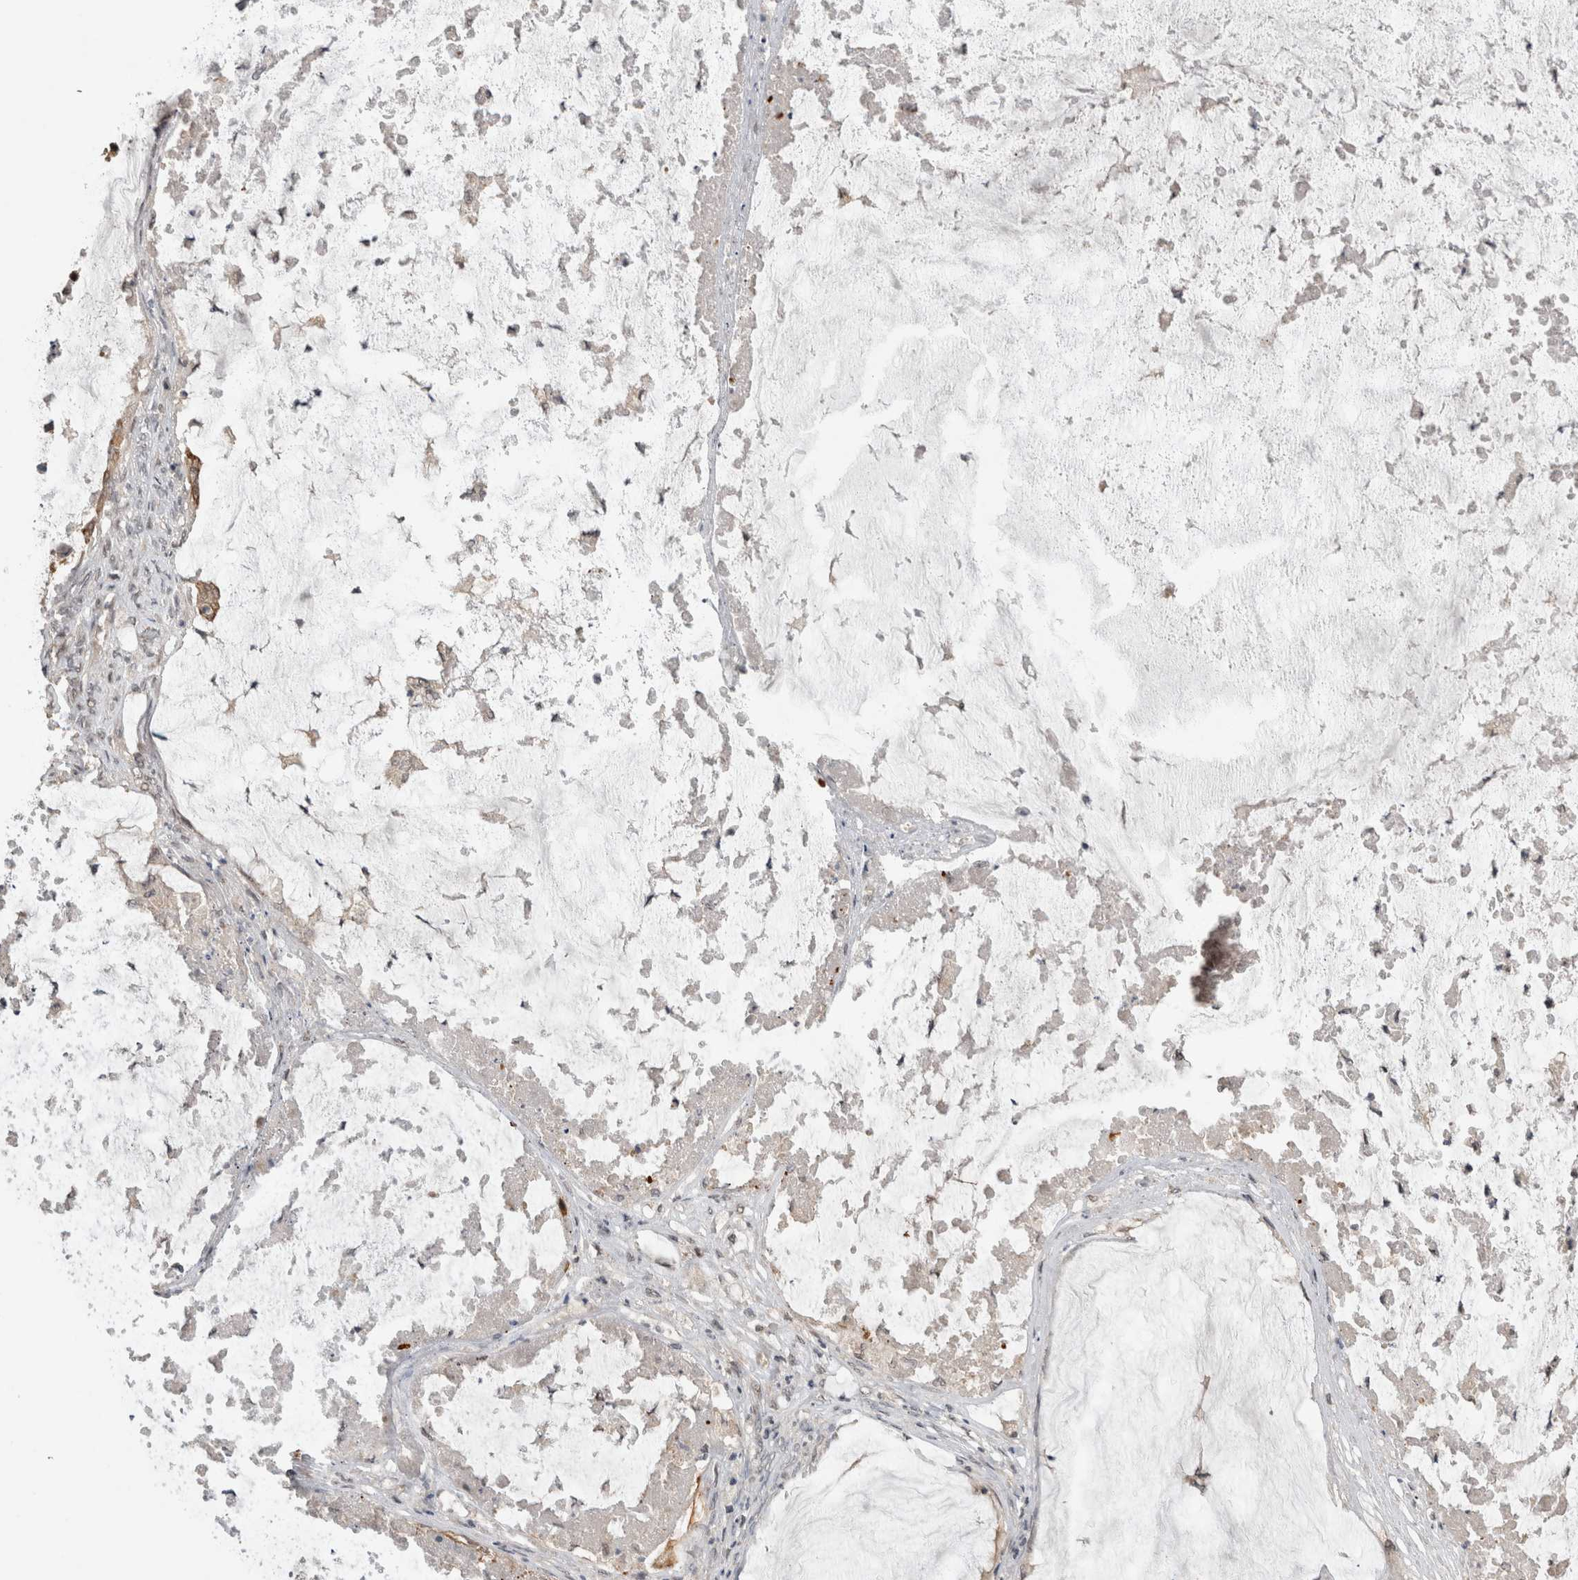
{"staining": {"intensity": "moderate", "quantity": ">75%", "location": "cytoplasmic/membranous"}, "tissue": "ovarian cancer", "cell_type": "Tumor cells", "image_type": "cancer", "snomed": [{"axis": "morphology", "description": "Cystadenocarcinoma, mucinous, NOS"}, {"axis": "topography", "description": "Ovary"}], "caption": "Moderate cytoplasmic/membranous expression for a protein is identified in approximately >75% of tumor cells of ovarian cancer (mucinous cystadenocarcinoma) using IHC.", "gene": "RHPN1", "patient": {"sex": "female", "age": 61}}